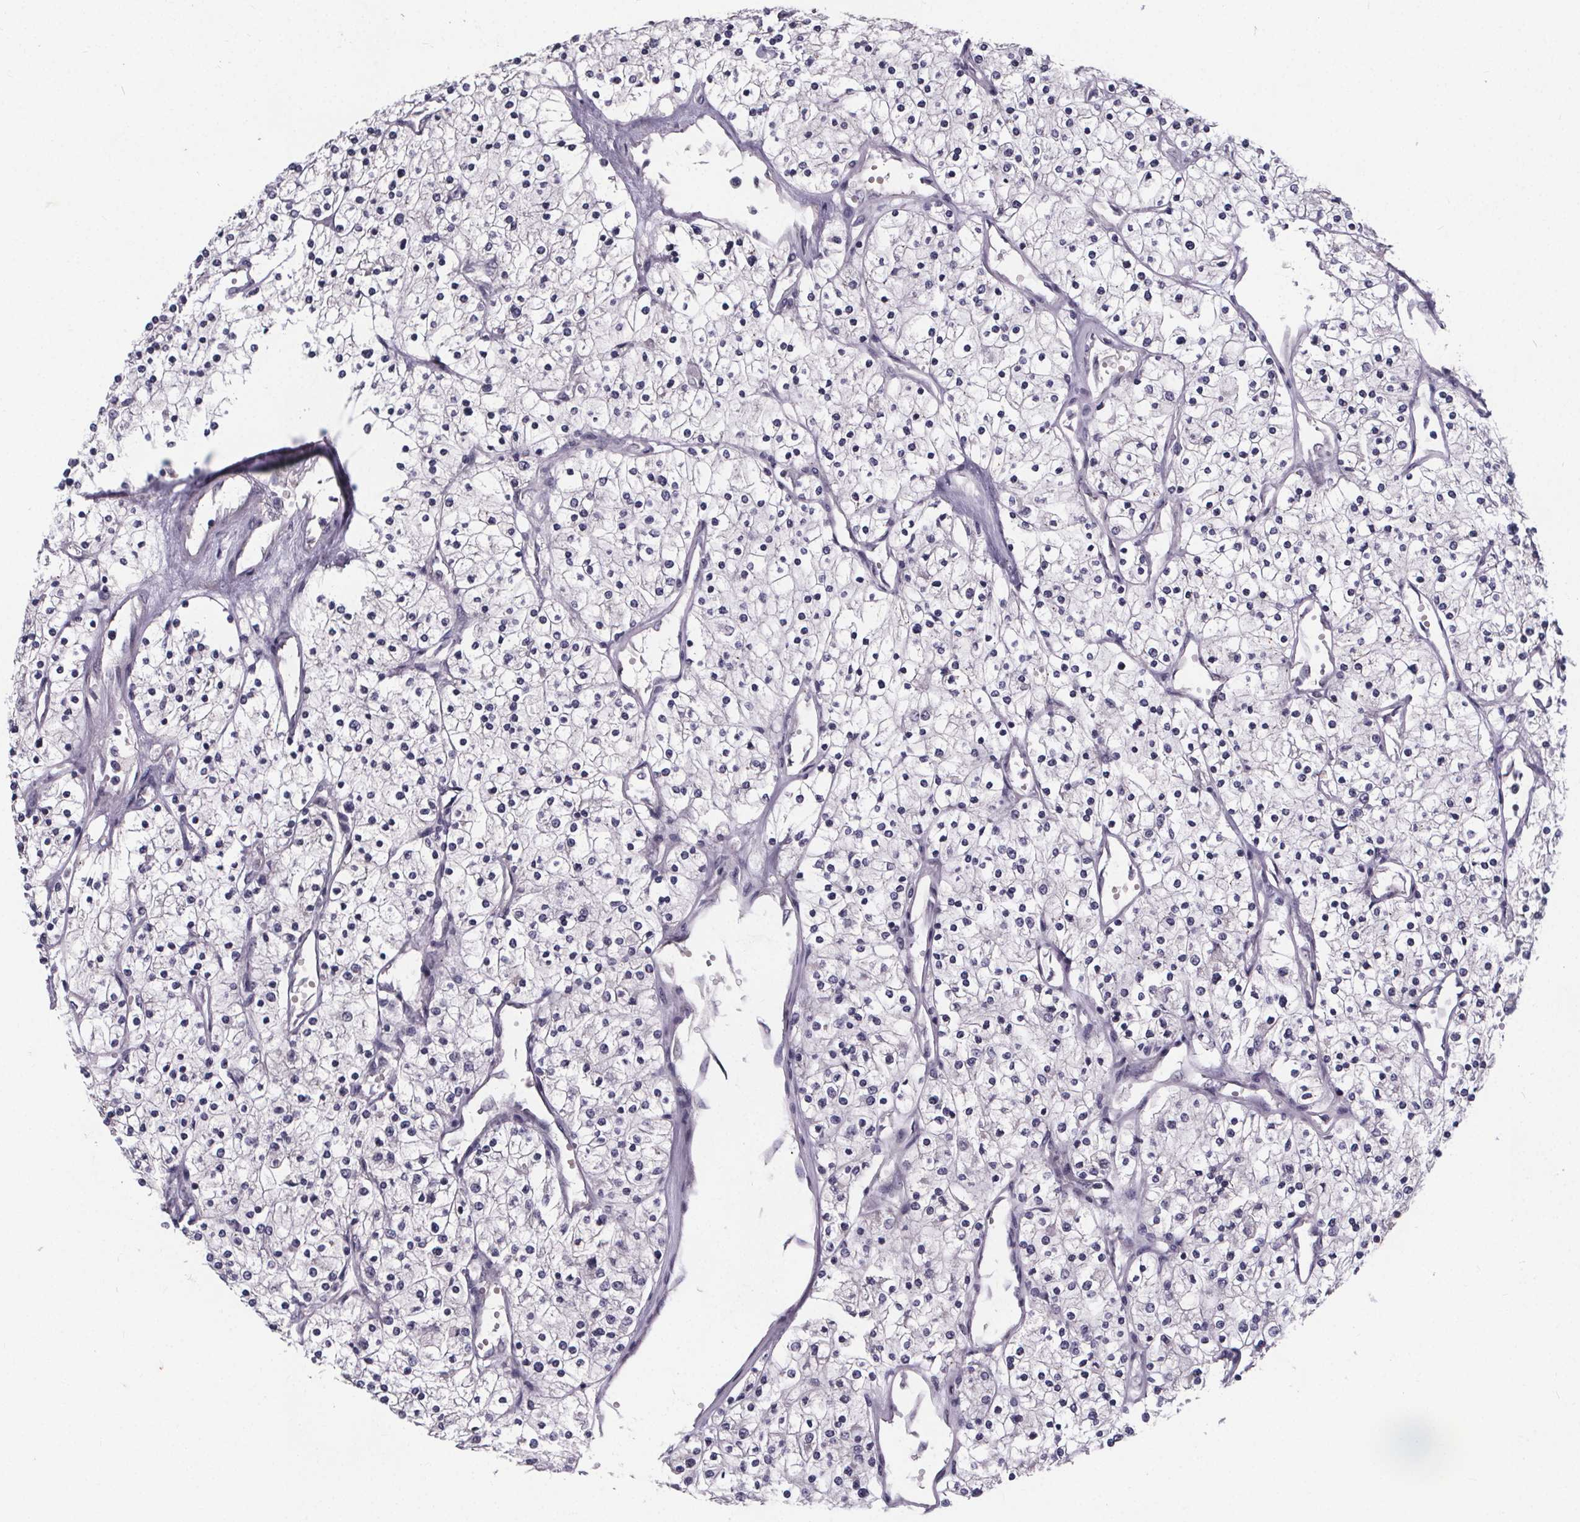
{"staining": {"intensity": "negative", "quantity": "none", "location": "none"}, "tissue": "renal cancer", "cell_type": "Tumor cells", "image_type": "cancer", "snomed": [{"axis": "morphology", "description": "Adenocarcinoma, NOS"}, {"axis": "topography", "description": "Kidney"}], "caption": "Protein analysis of renal adenocarcinoma shows no significant positivity in tumor cells.", "gene": "FAM181B", "patient": {"sex": "male", "age": 80}}